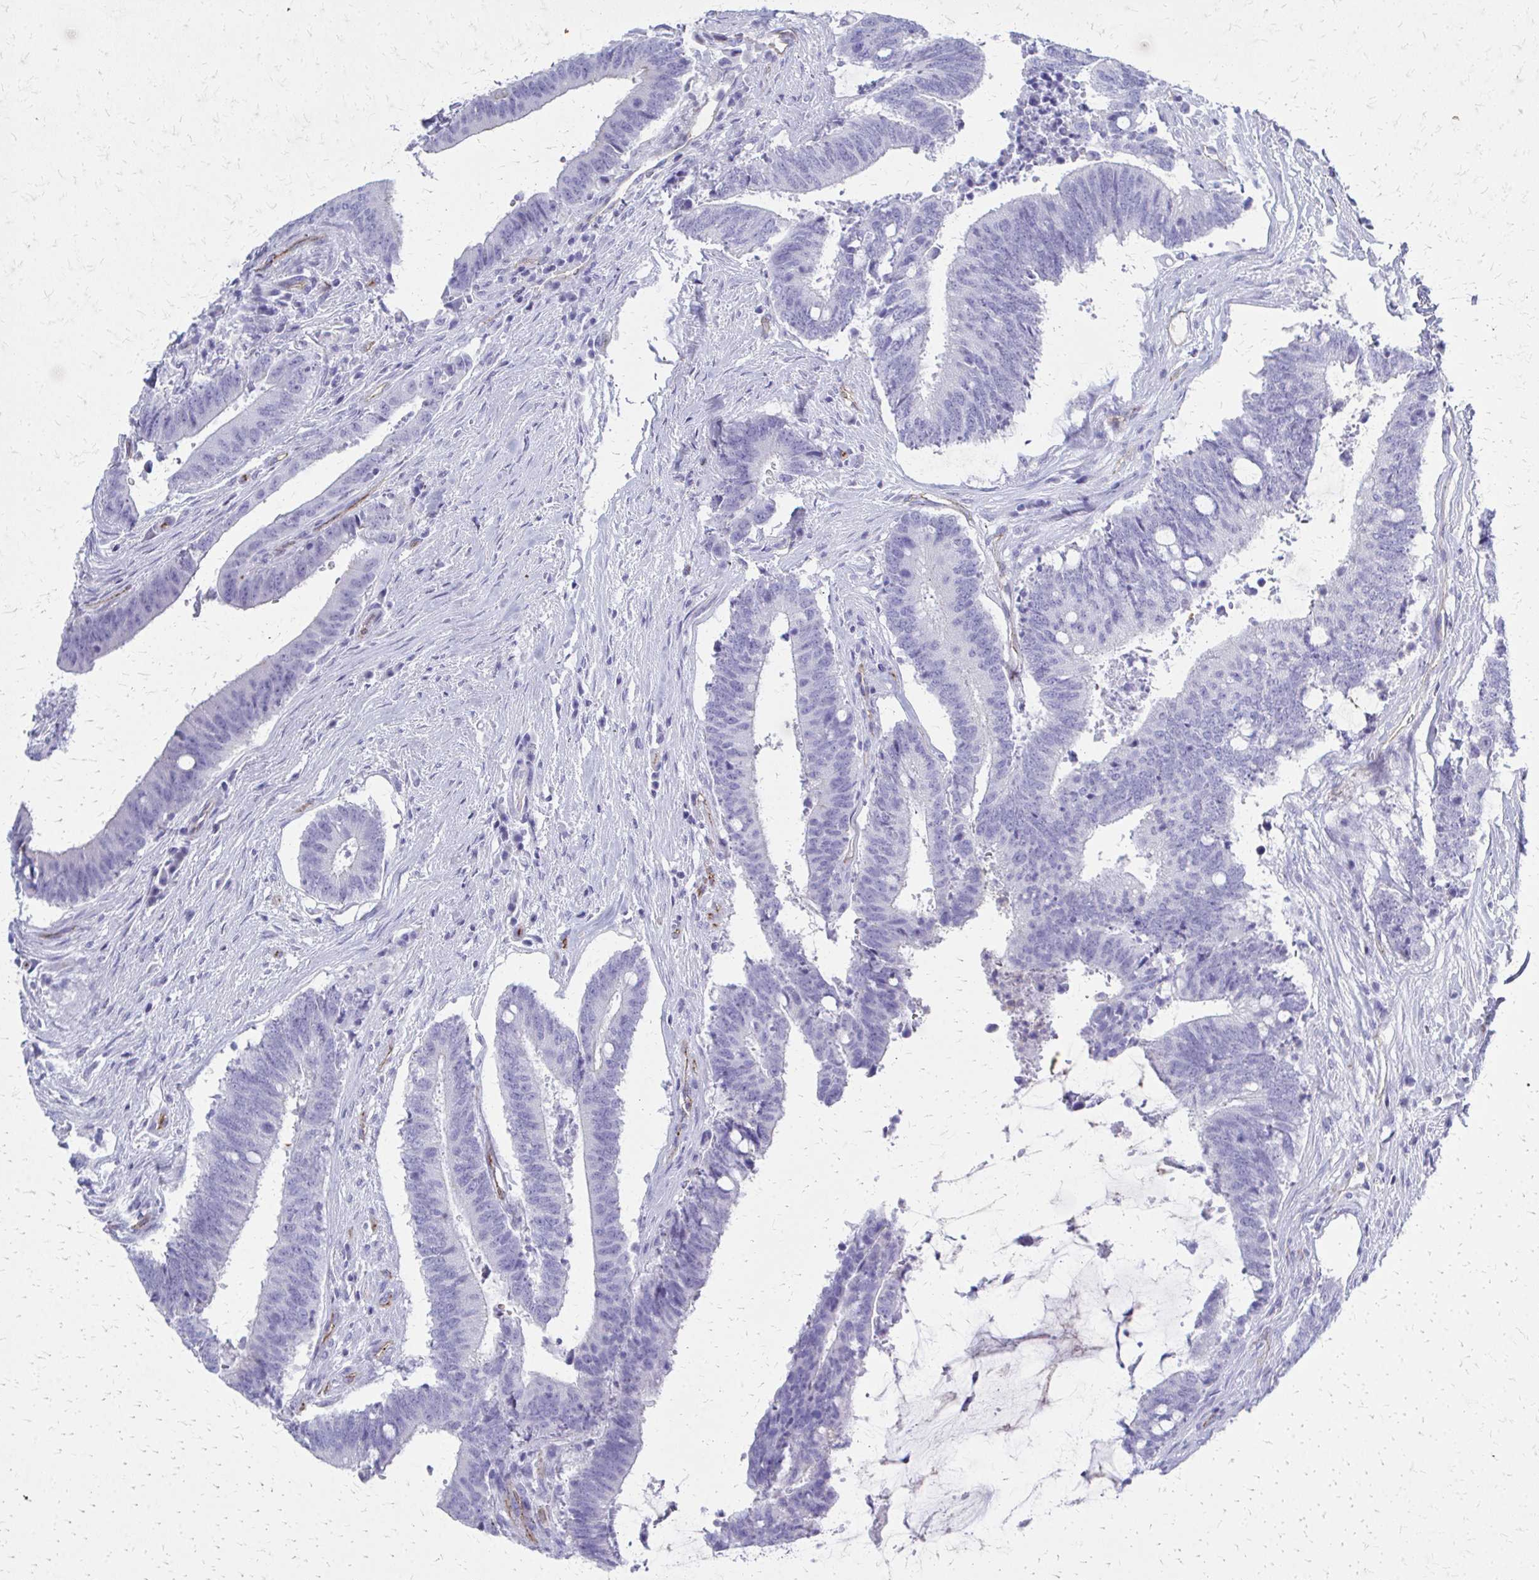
{"staining": {"intensity": "negative", "quantity": "none", "location": "none"}, "tissue": "colorectal cancer", "cell_type": "Tumor cells", "image_type": "cancer", "snomed": [{"axis": "morphology", "description": "Adenocarcinoma, NOS"}, {"axis": "topography", "description": "Colon"}], "caption": "This is a micrograph of immunohistochemistry staining of adenocarcinoma (colorectal), which shows no positivity in tumor cells.", "gene": "TPSG1", "patient": {"sex": "female", "age": 43}}